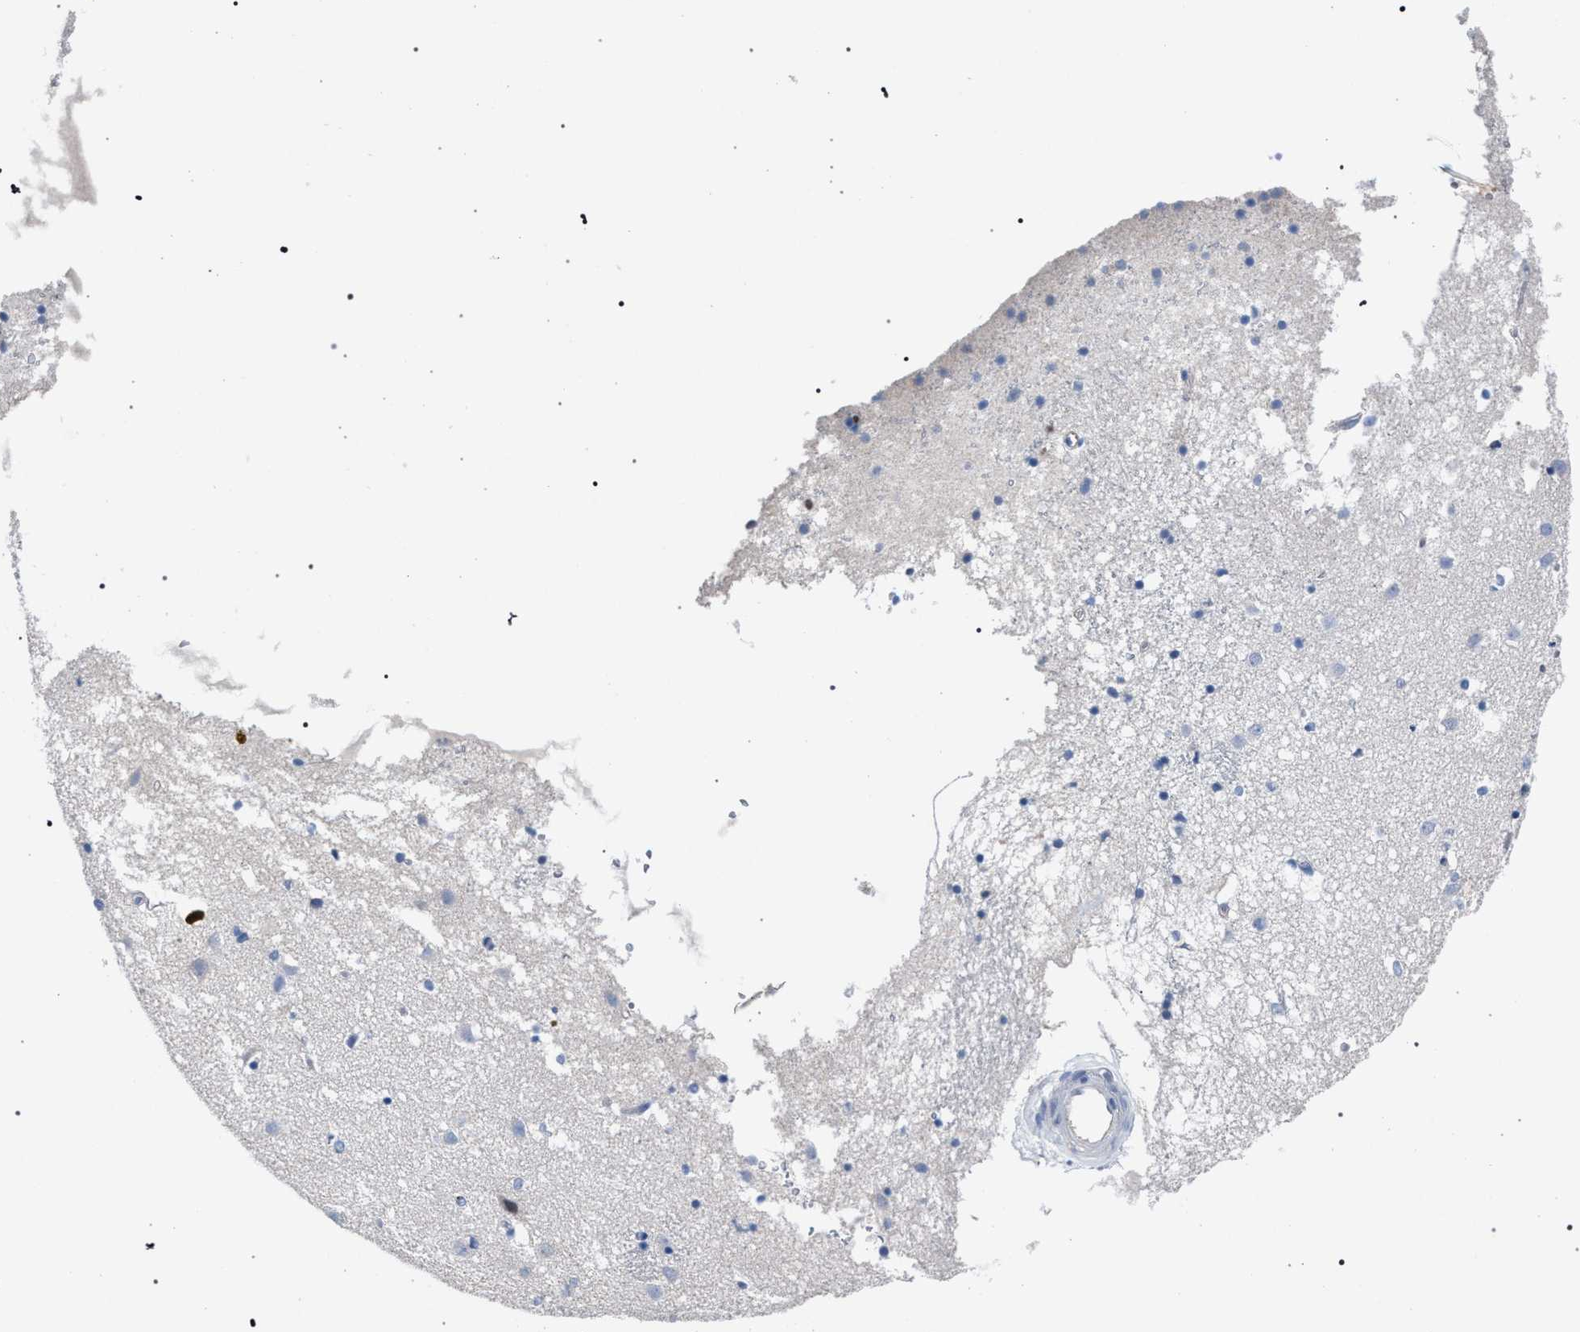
{"staining": {"intensity": "moderate", "quantity": "25%-75%", "location": "cytoplasmic/membranous"}, "tissue": "caudate", "cell_type": "Glial cells", "image_type": "normal", "snomed": [{"axis": "morphology", "description": "Normal tissue, NOS"}, {"axis": "topography", "description": "Lateral ventricle wall"}], "caption": "Immunohistochemistry (IHC) photomicrograph of unremarkable human caudate stained for a protein (brown), which demonstrates medium levels of moderate cytoplasmic/membranous staining in about 25%-75% of glial cells.", "gene": "CRYZ", "patient": {"sex": "male", "age": 70}}